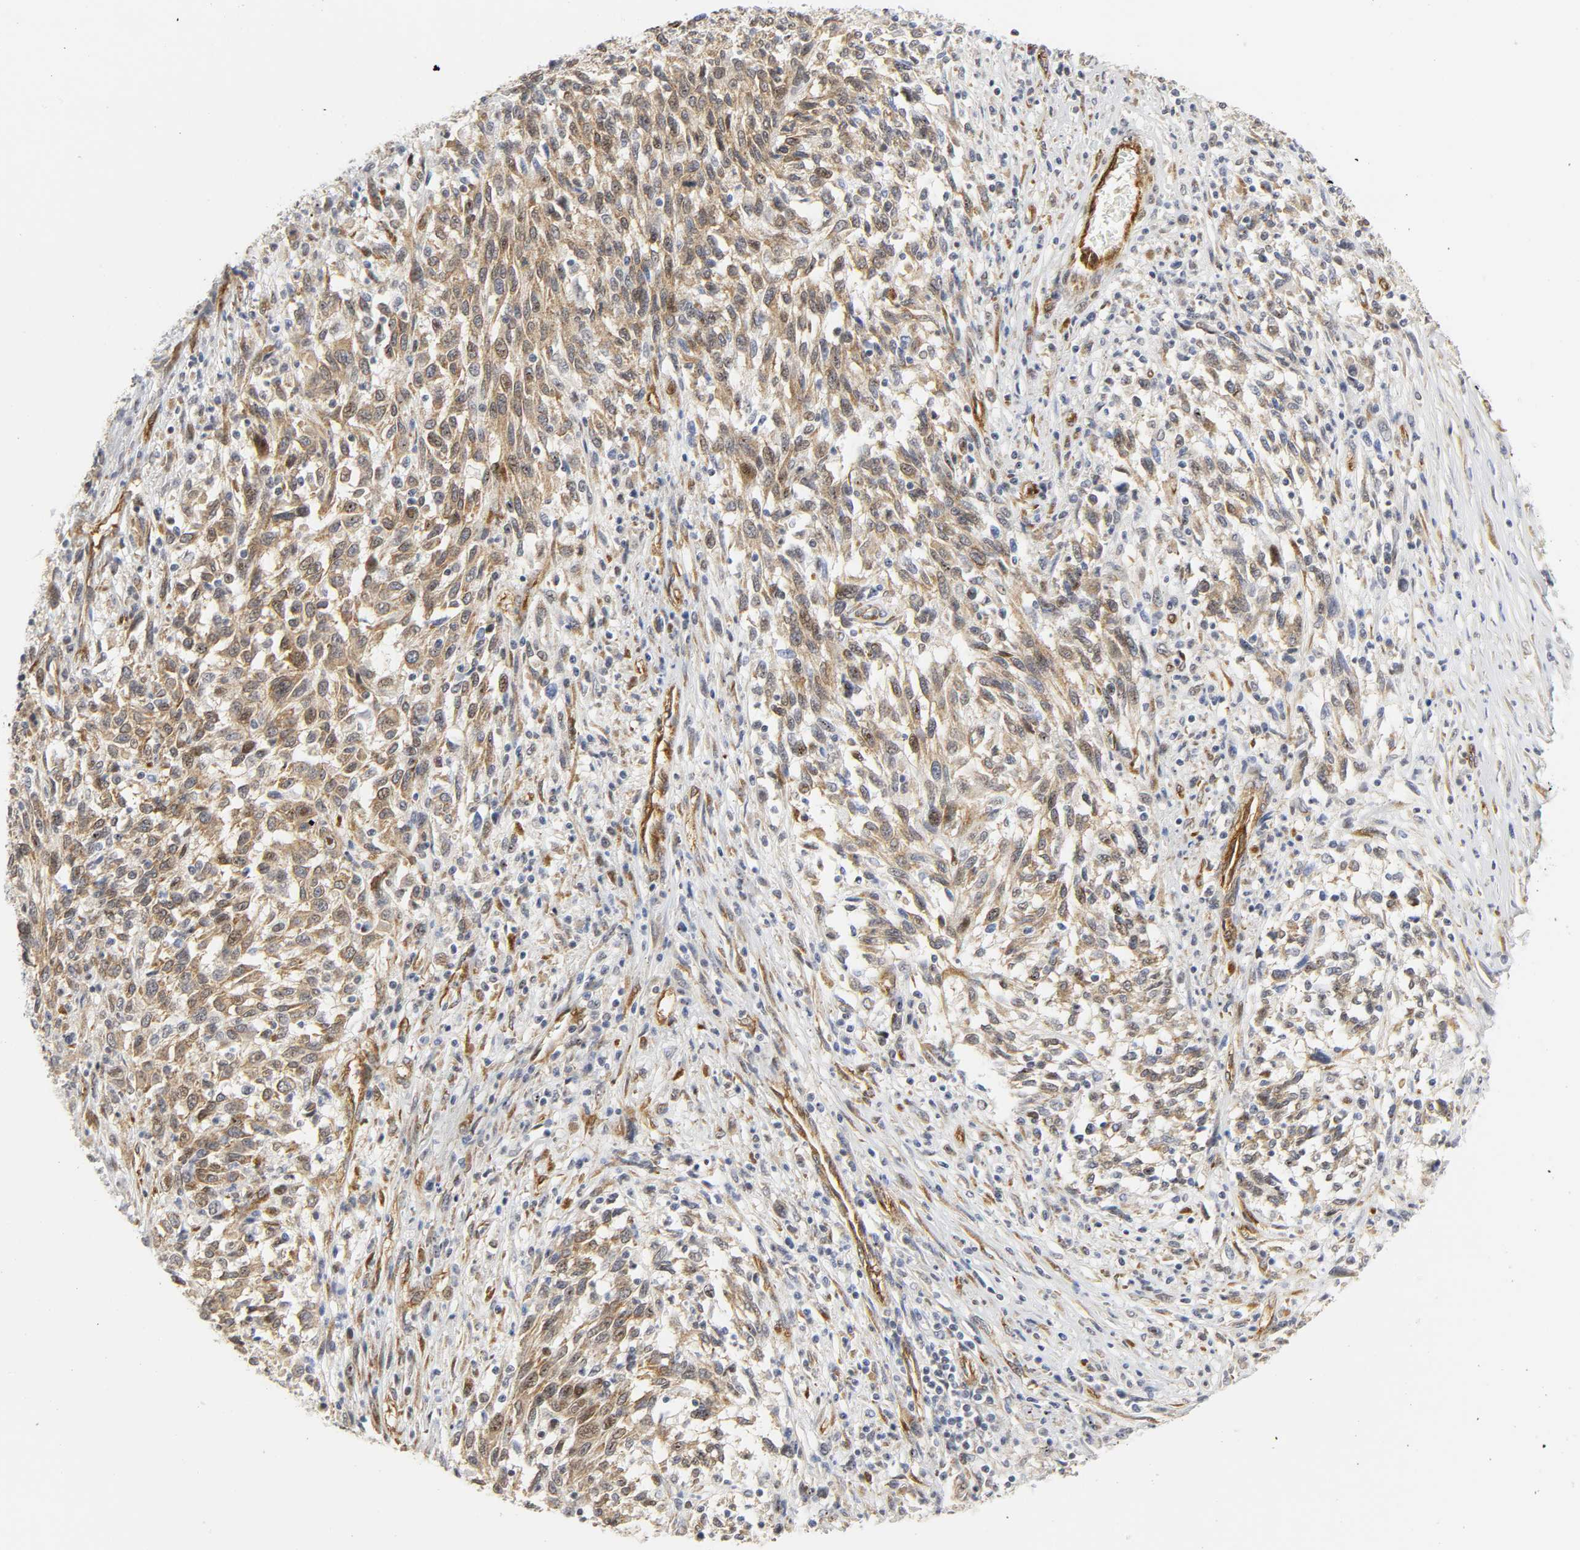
{"staining": {"intensity": "moderate", "quantity": ">75%", "location": "cytoplasmic/membranous"}, "tissue": "melanoma", "cell_type": "Tumor cells", "image_type": "cancer", "snomed": [{"axis": "morphology", "description": "Malignant melanoma, Metastatic site"}, {"axis": "topography", "description": "Lymph node"}], "caption": "Malignant melanoma (metastatic site) stained with a brown dye exhibits moderate cytoplasmic/membranous positive staining in about >75% of tumor cells.", "gene": "DOCK1", "patient": {"sex": "male", "age": 61}}